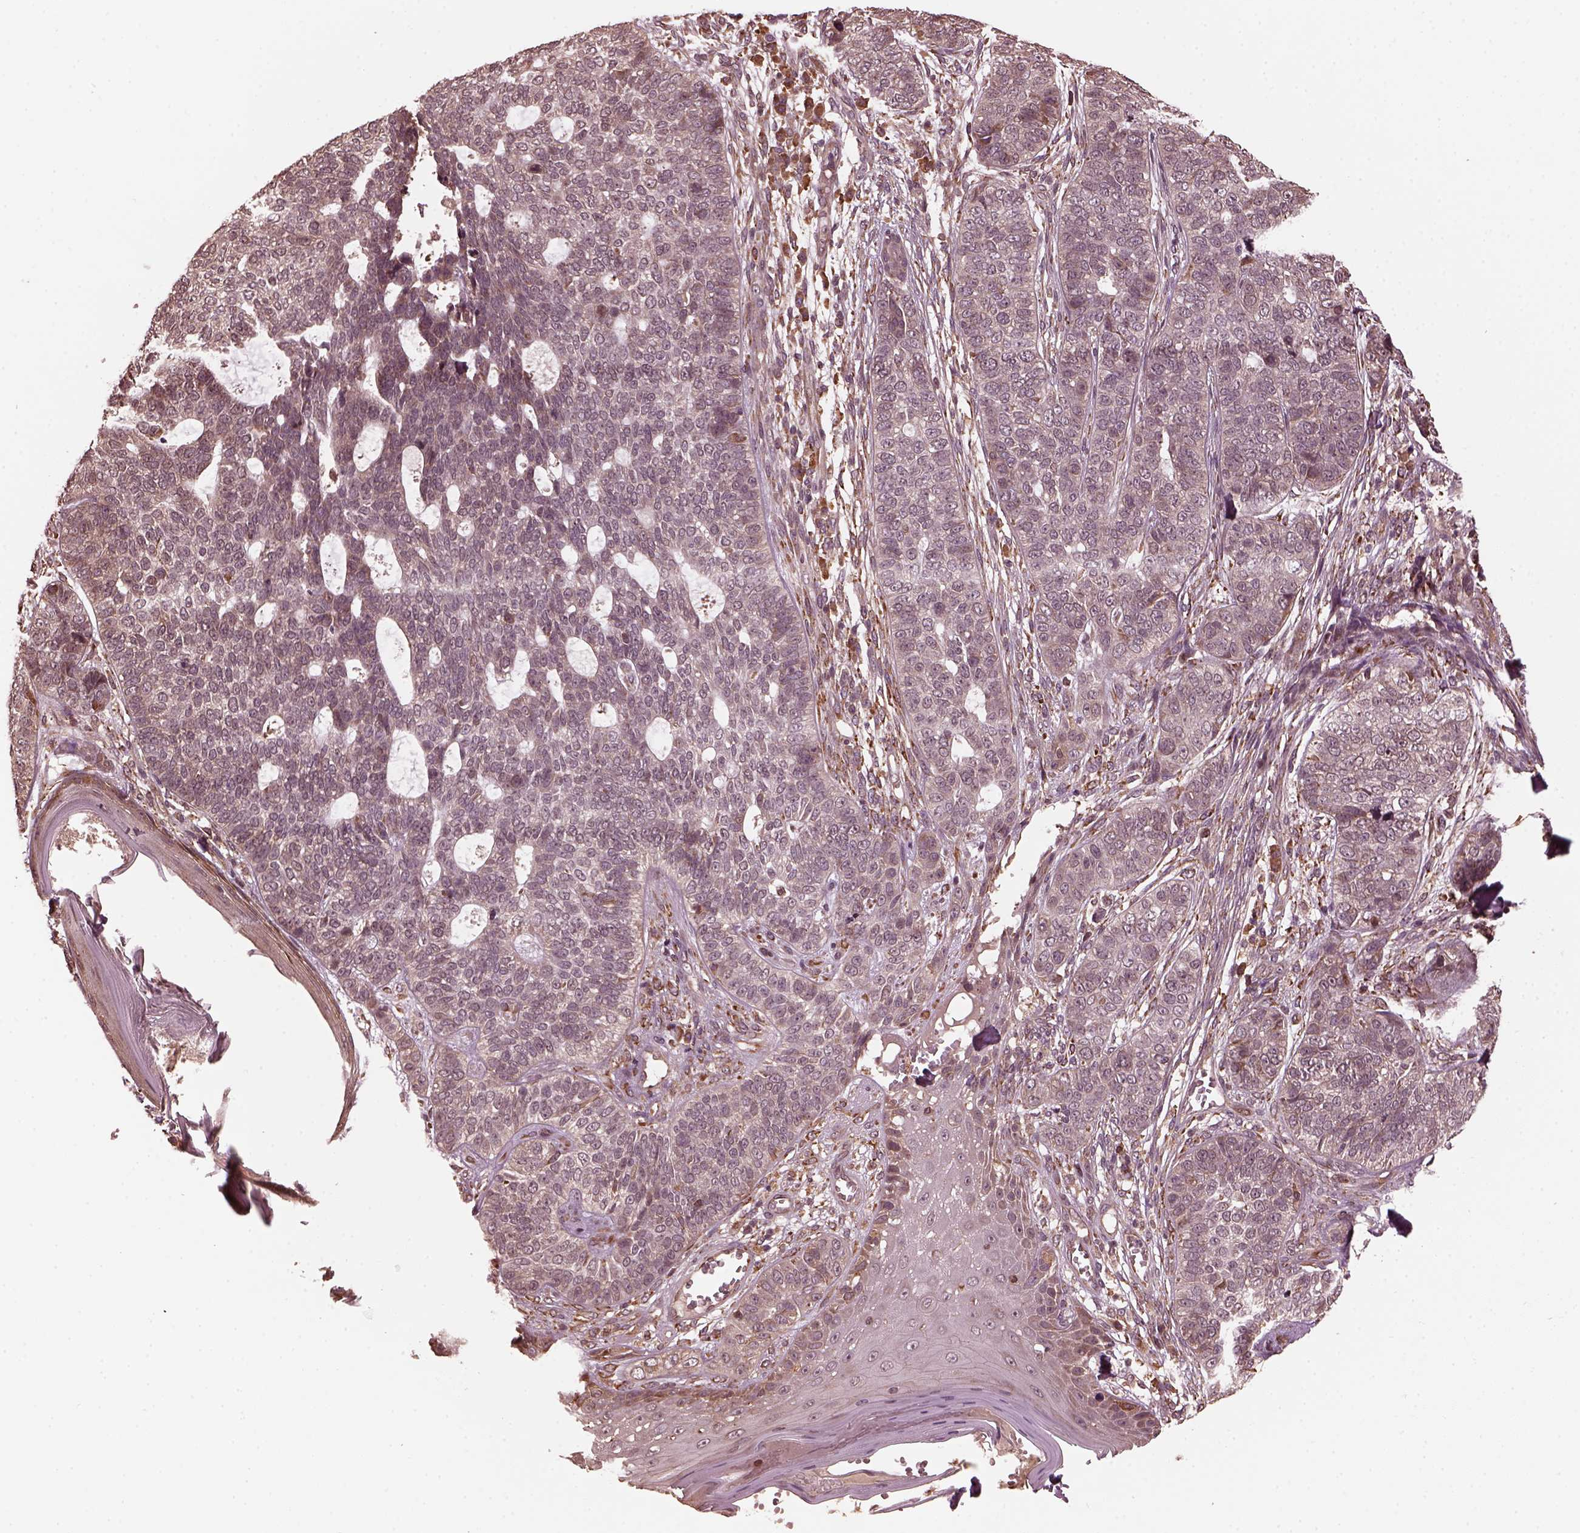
{"staining": {"intensity": "negative", "quantity": "none", "location": "none"}, "tissue": "skin cancer", "cell_type": "Tumor cells", "image_type": "cancer", "snomed": [{"axis": "morphology", "description": "Basal cell carcinoma"}, {"axis": "topography", "description": "Skin"}], "caption": "This is an IHC histopathology image of skin basal cell carcinoma. There is no positivity in tumor cells.", "gene": "ZNF292", "patient": {"sex": "female", "age": 69}}